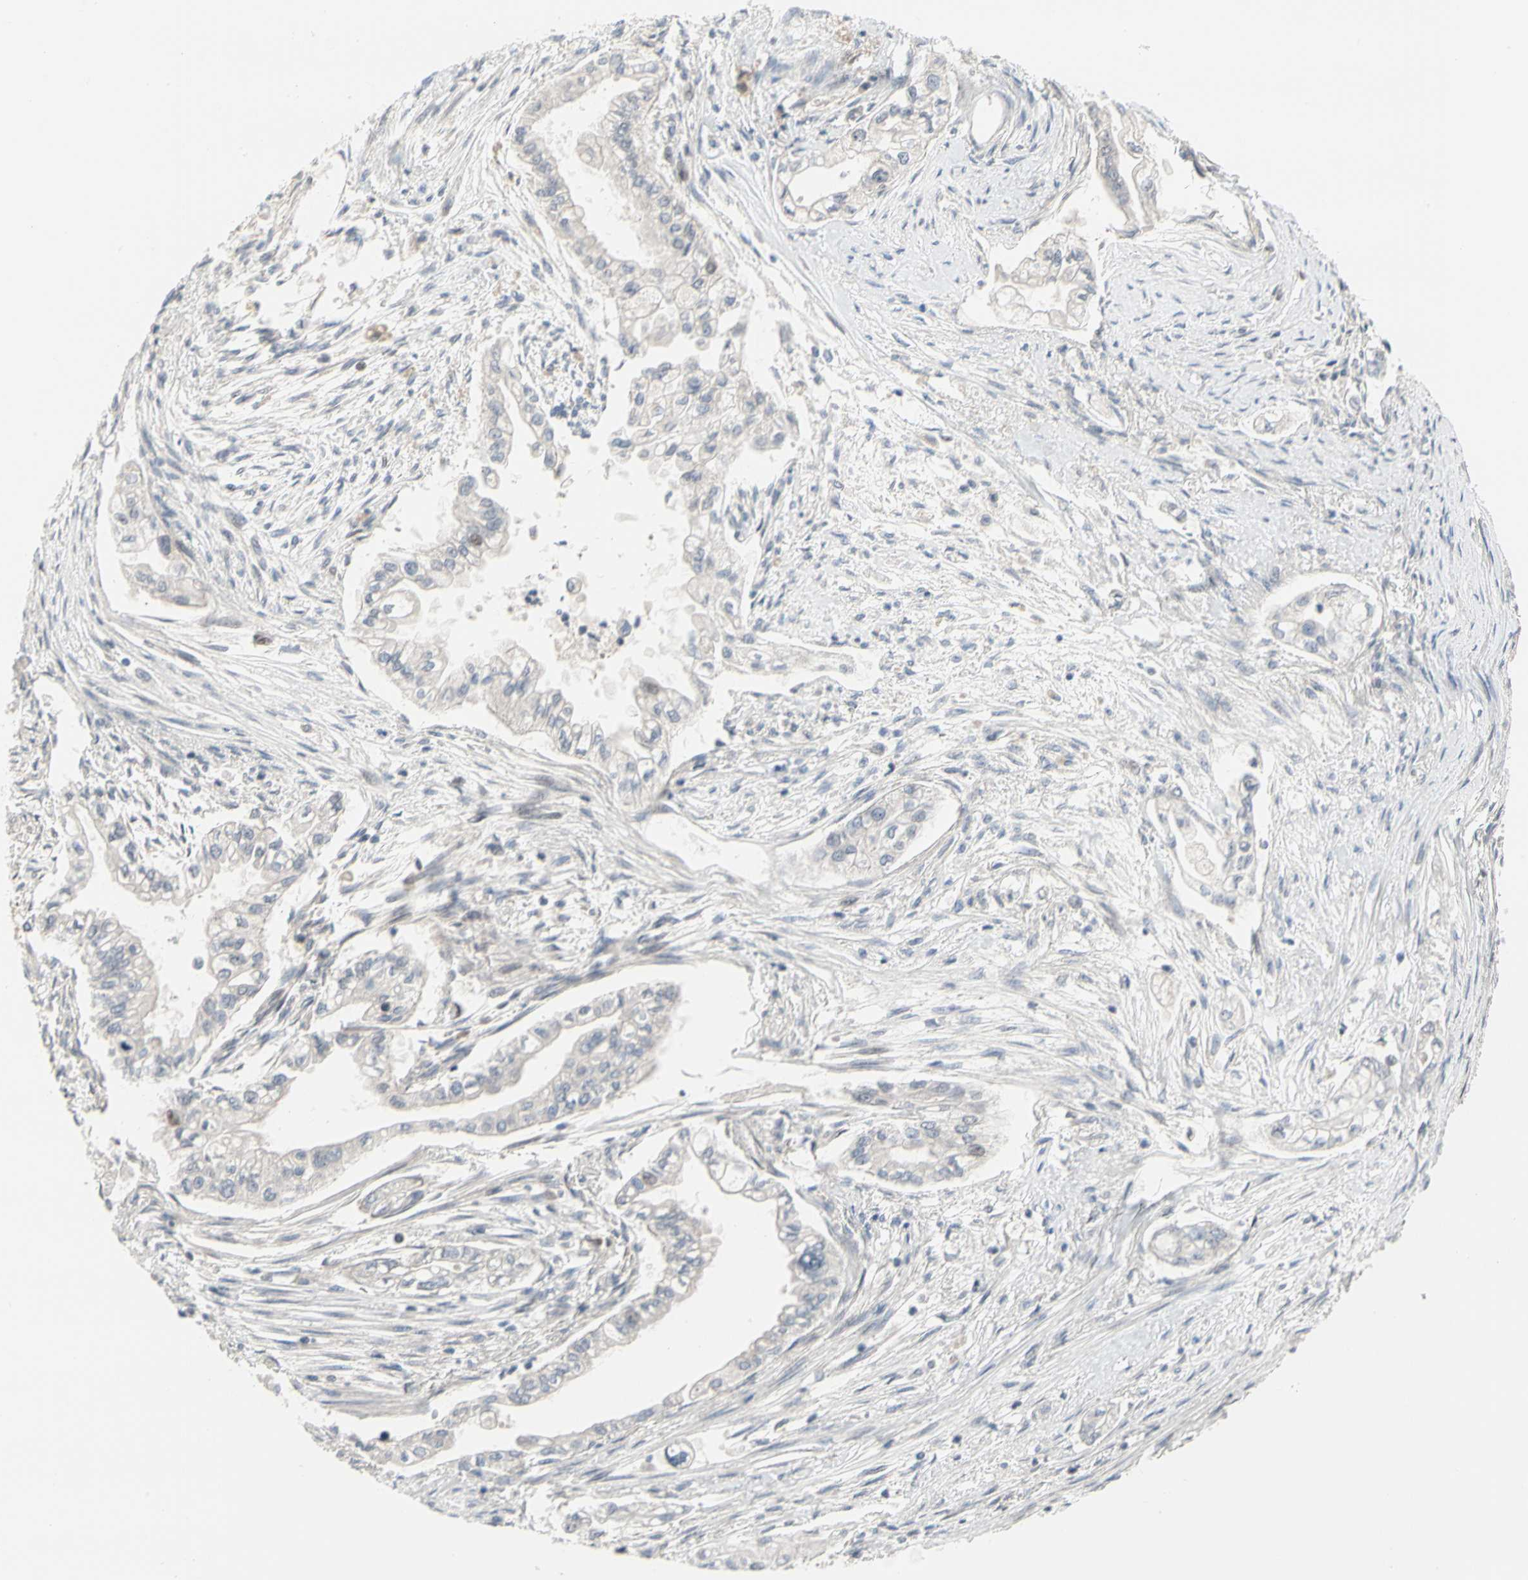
{"staining": {"intensity": "weak", "quantity": "25%-75%", "location": "cytoplasmic/membranous"}, "tissue": "pancreatic cancer", "cell_type": "Tumor cells", "image_type": "cancer", "snomed": [{"axis": "morphology", "description": "Normal tissue, NOS"}, {"axis": "topography", "description": "Pancreas"}], "caption": "Immunohistochemical staining of human pancreatic cancer displays low levels of weak cytoplasmic/membranous protein expression in about 25%-75% of tumor cells.", "gene": "CDK5", "patient": {"sex": "male", "age": 42}}